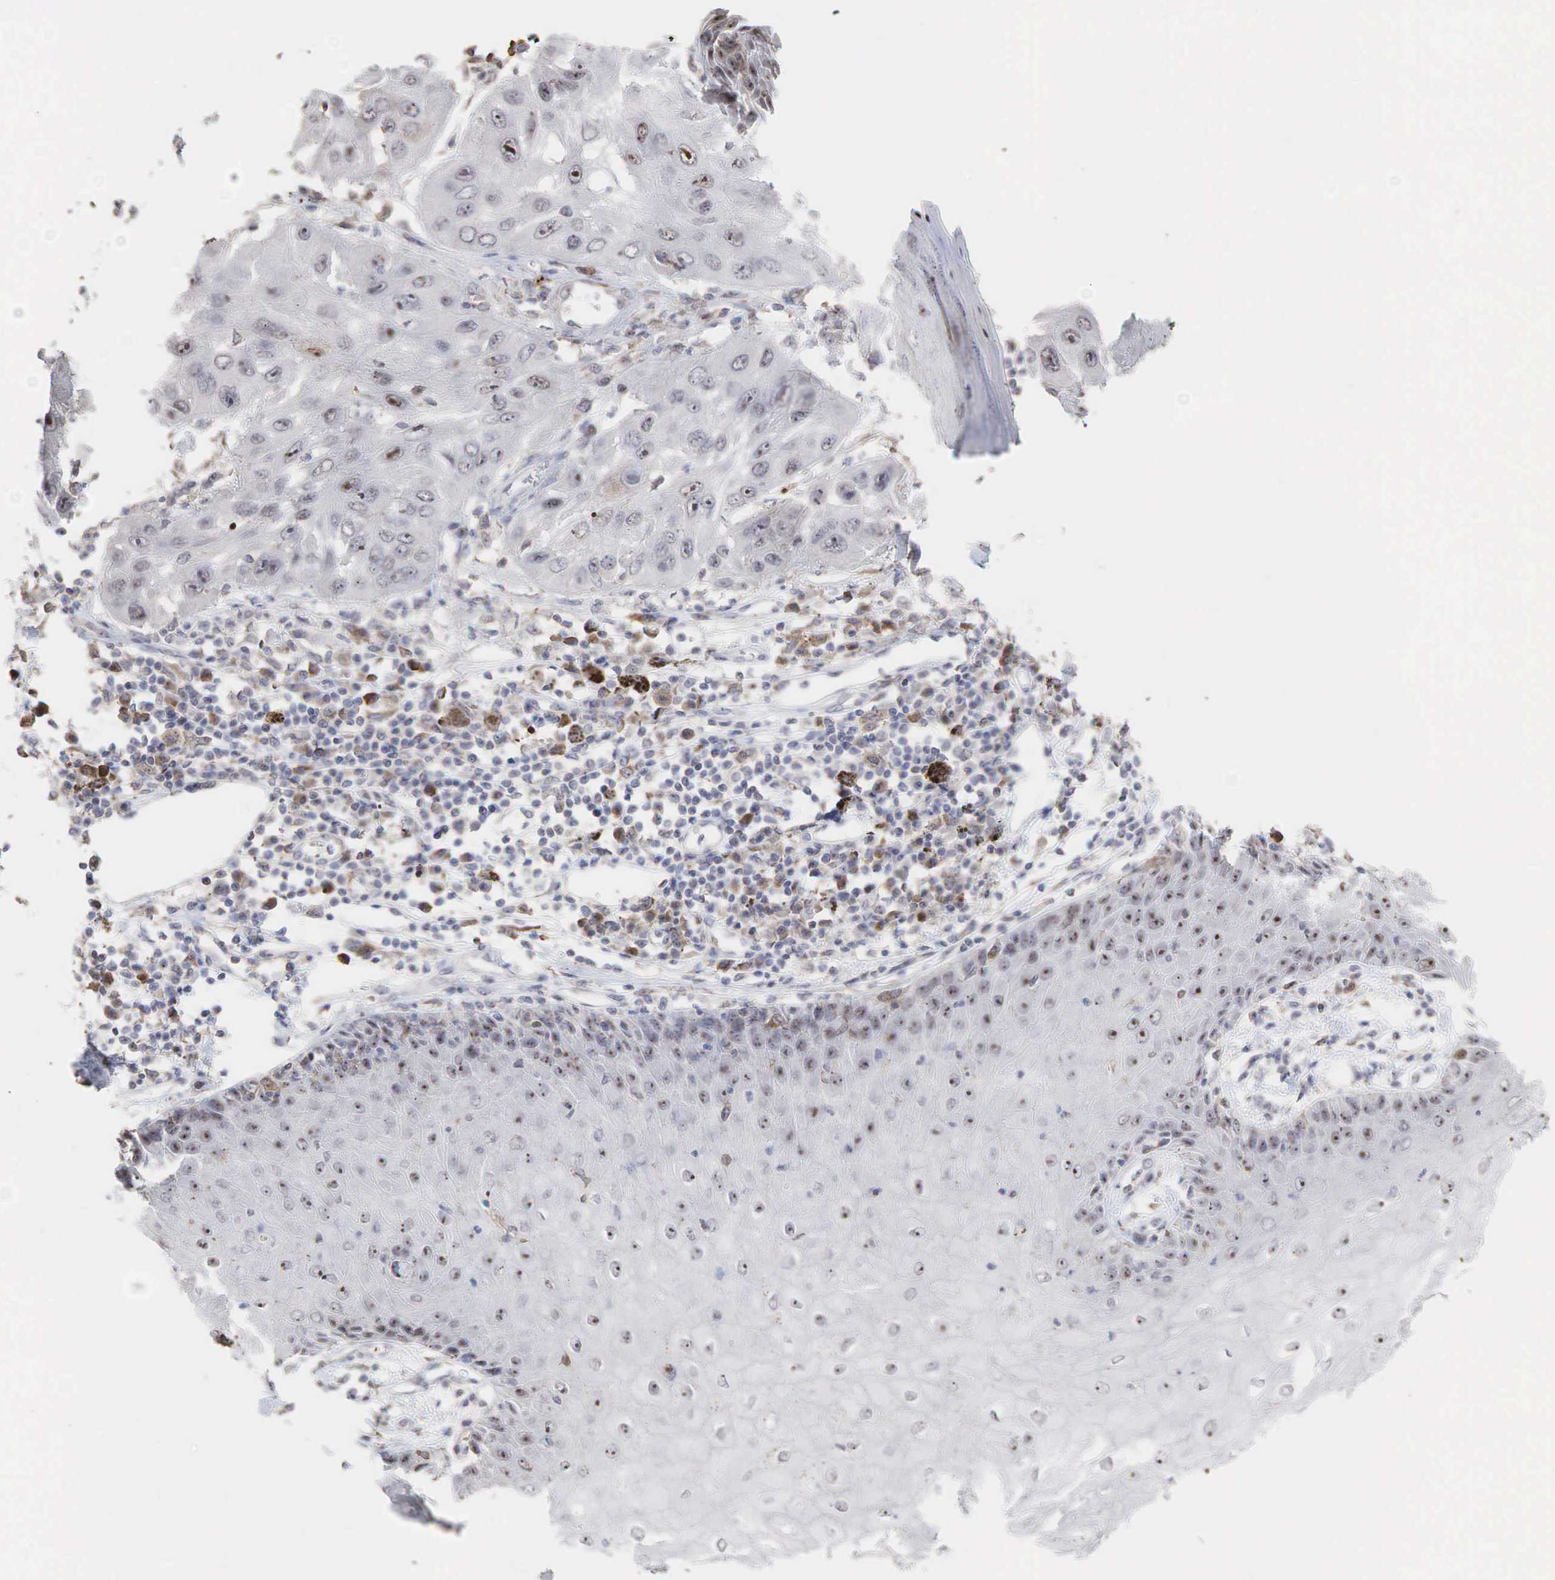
{"staining": {"intensity": "strong", "quantity": "25%-75%", "location": "none"}, "tissue": "skin cancer", "cell_type": "Tumor cells", "image_type": "cancer", "snomed": [{"axis": "morphology", "description": "Squamous cell carcinoma, NOS"}, {"axis": "topography", "description": "Skin"}, {"axis": "topography", "description": "Anal"}], "caption": "A high amount of strong None positivity is seen in approximately 25%-75% of tumor cells in skin cancer (squamous cell carcinoma) tissue.", "gene": "DKC1", "patient": {"sex": "male", "age": 61}}